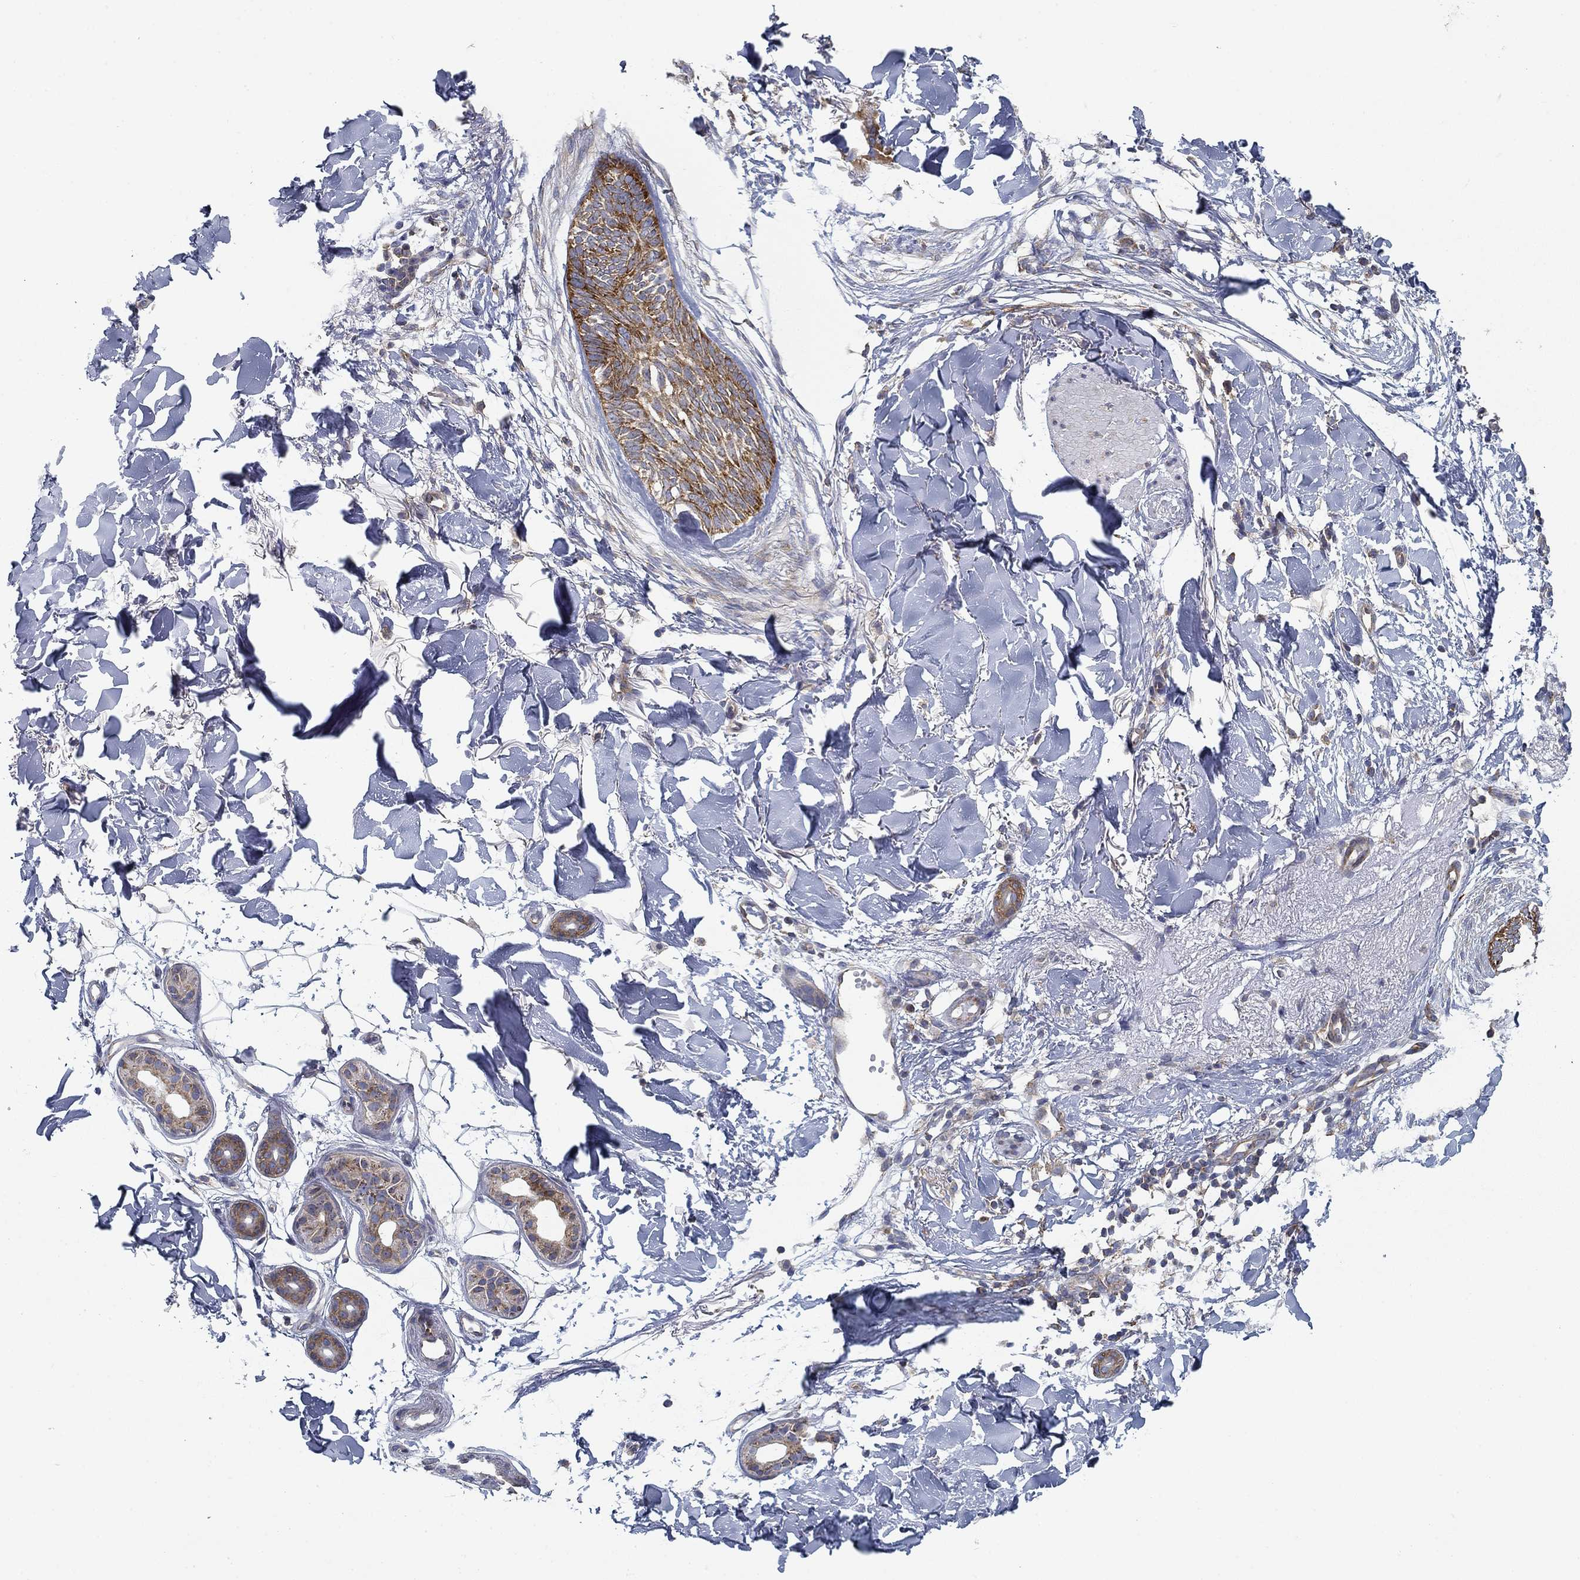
{"staining": {"intensity": "moderate", "quantity": ">75%", "location": "cytoplasmic/membranous"}, "tissue": "skin cancer", "cell_type": "Tumor cells", "image_type": "cancer", "snomed": [{"axis": "morphology", "description": "Normal tissue, NOS"}, {"axis": "morphology", "description": "Basal cell carcinoma"}, {"axis": "topography", "description": "Skin"}], "caption": "Skin cancer (basal cell carcinoma) stained with DAB immunohistochemistry (IHC) shows medium levels of moderate cytoplasmic/membranous expression in approximately >75% of tumor cells. (DAB (3,3'-diaminobenzidine) IHC with brightfield microscopy, high magnification).", "gene": "FXR1", "patient": {"sex": "male", "age": 84}}